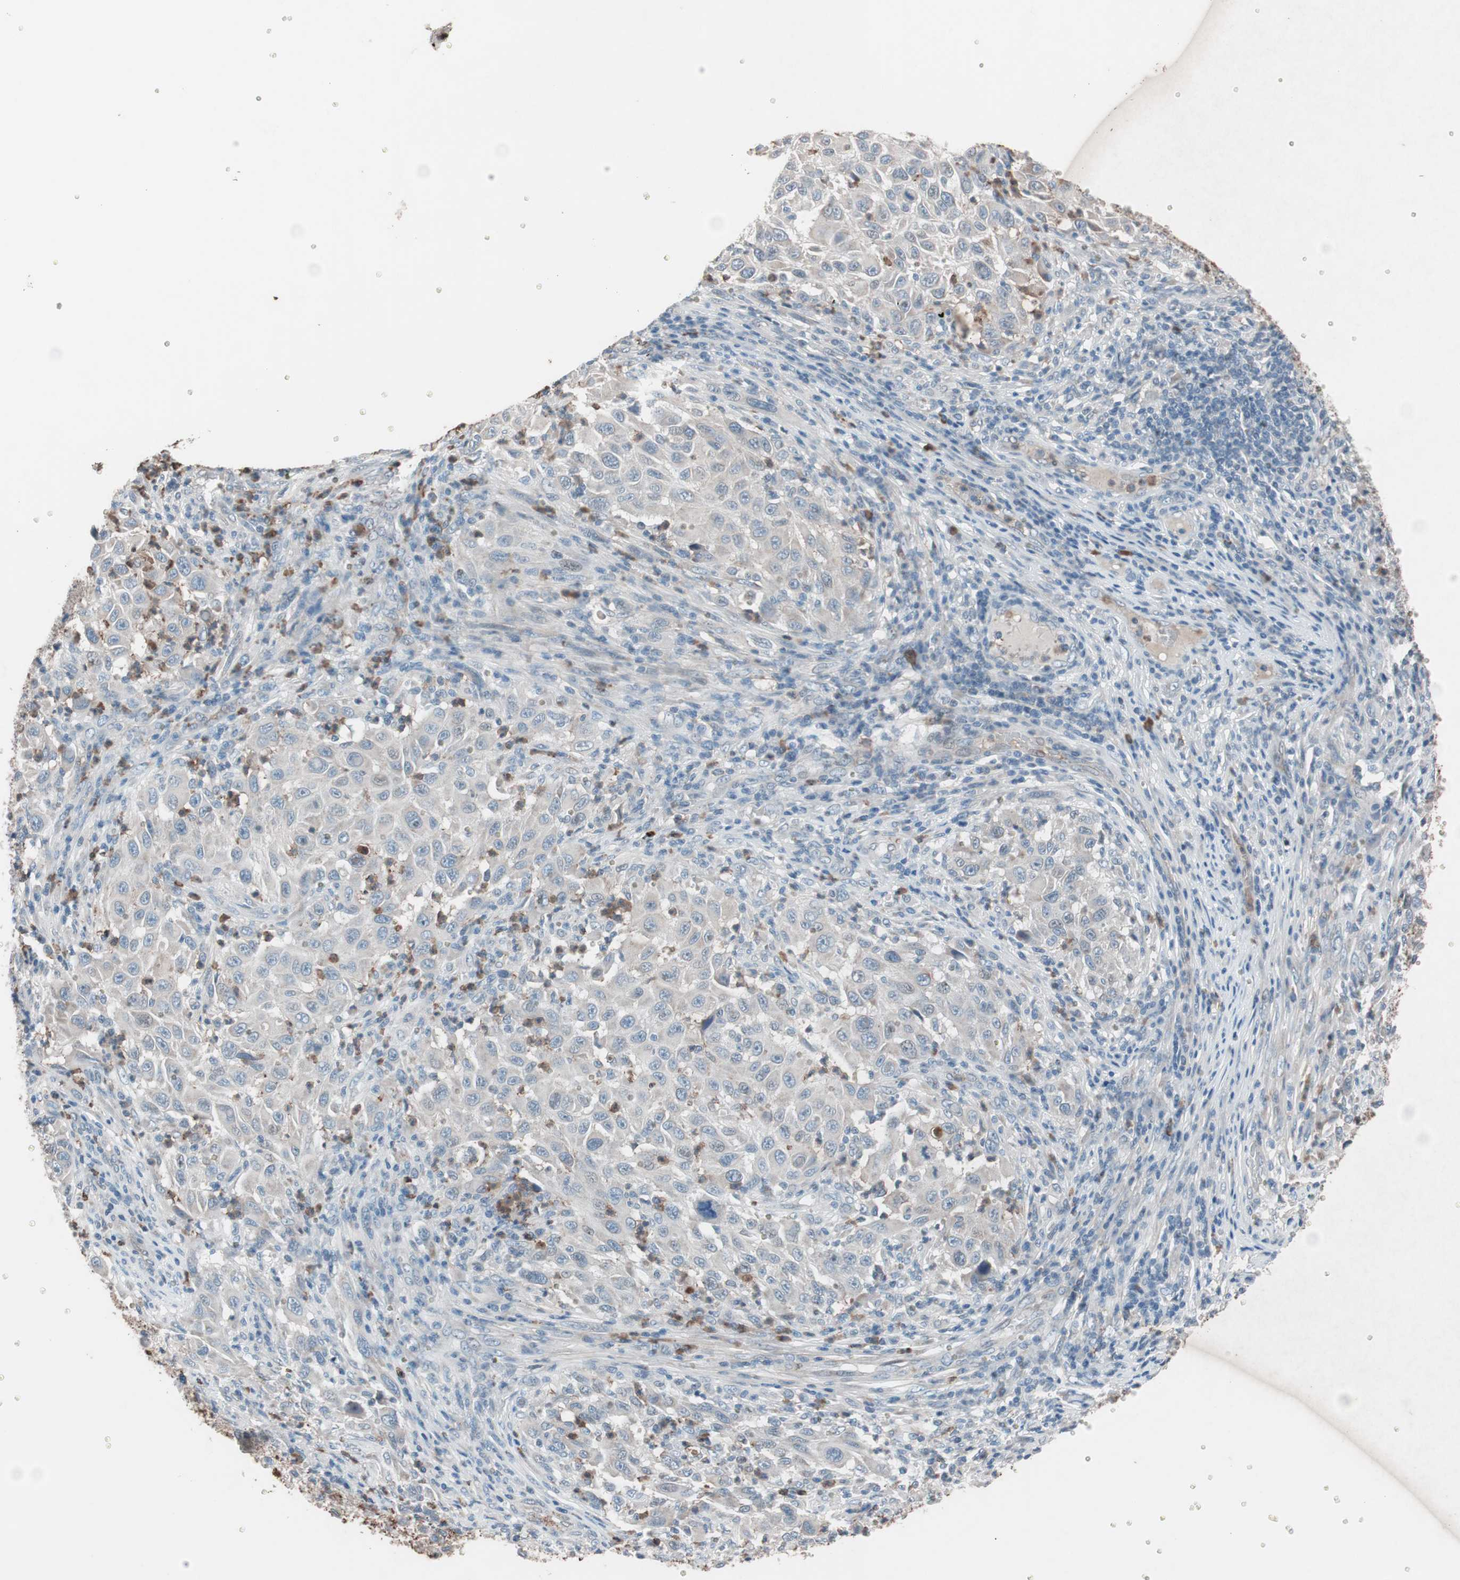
{"staining": {"intensity": "weak", "quantity": "<25%", "location": "cytoplasmic/membranous"}, "tissue": "melanoma", "cell_type": "Tumor cells", "image_type": "cancer", "snomed": [{"axis": "morphology", "description": "Malignant melanoma, Metastatic site"}, {"axis": "topography", "description": "Lymph node"}], "caption": "Immunohistochemistry micrograph of human malignant melanoma (metastatic site) stained for a protein (brown), which shows no staining in tumor cells.", "gene": "GRB7", "patient": {"sex": "male", "age": 61}}